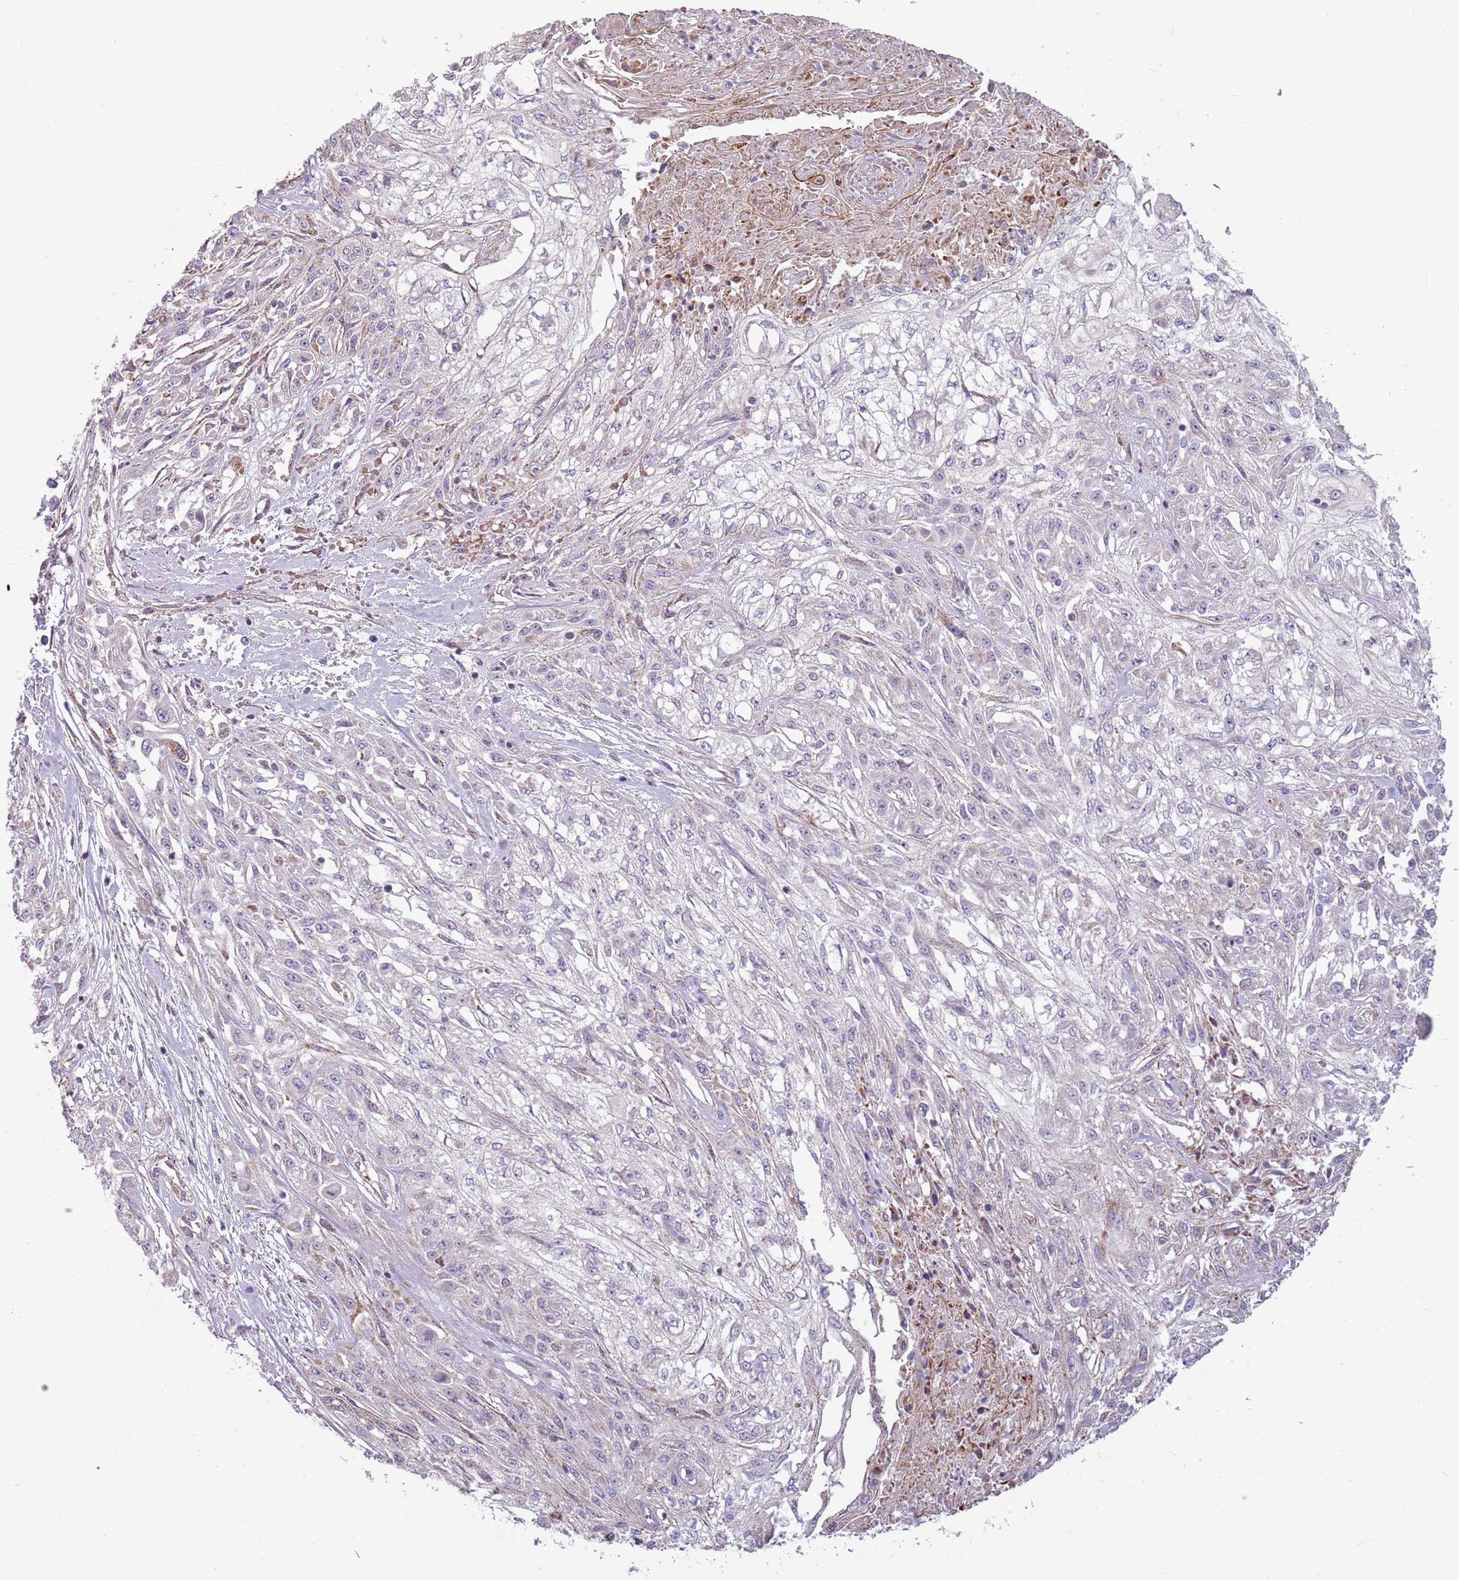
{"staining": {"intensity": "negative", "quantity": "none", "location": "none"}, "tissue": "skin cancer", "cell_type": "Tumor cells", "image_type": "cancer", "snomed": [{"axis": "morphology", "description": "Squamous cell carcinoma, NOS"}, {"axis": "morphology", "description": "Squamous cell carcinoma, metastatic, NOS"}, {"axis": "topography", "description": "Skin"}, {"axis": "topography", "description": "Lymph node"}], "caption": "Human metastatic squamous cell carcinoma (skin) stained for a protein using immunohistochemistry exhibits no staining in tumor cells.", "gene": "ZNF530", "patient": {"sex": "male", "age": 75}}